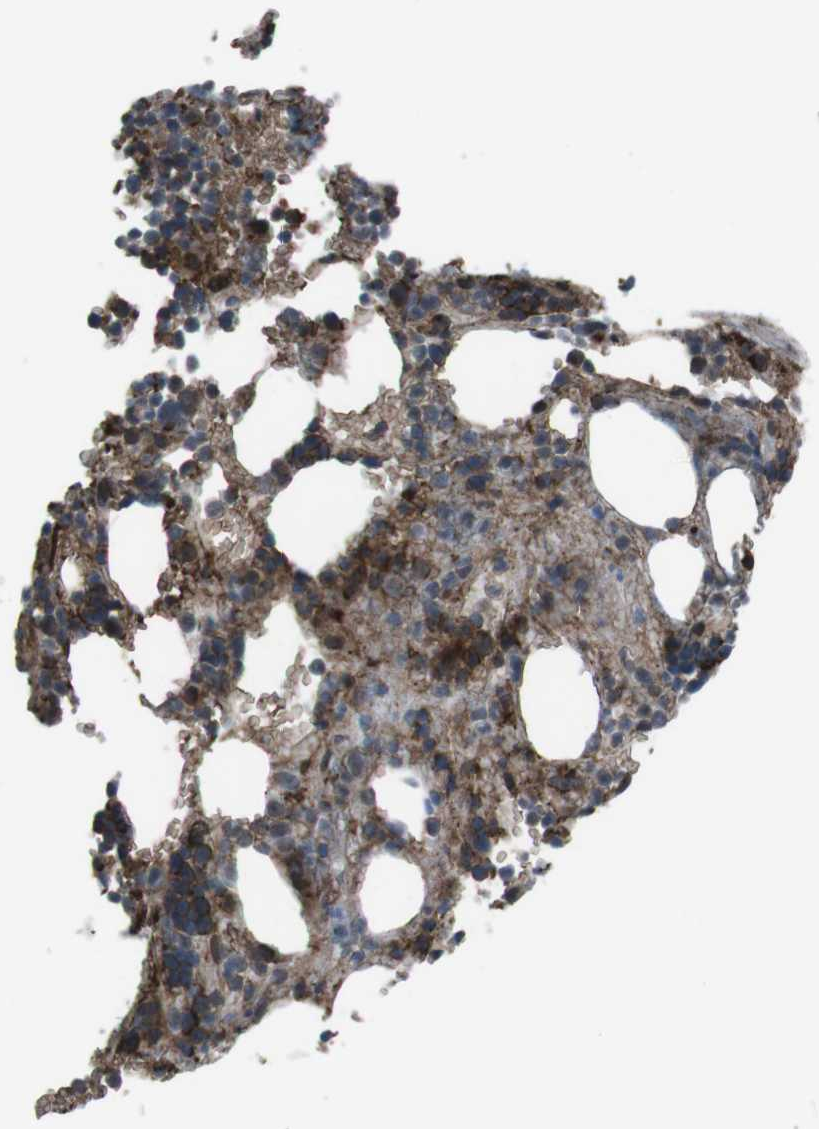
{"staining": {"intensity": "moderate", "quantity": ">75%", "location": "cytoplasmic/membranous"}, "tissue": "bone marrow", "cell_type": "Hematopoietic cells", "image_type": "normal", "snomed": [{"axis": "morphology", "description": "Normal tissue, NOS"}, {"axis": "topography", "description": "Bone marrow"}], "caption": "This is a photomicrograph of IHC staining of benign bone marrow, which shows moderate positivity in the cytoplasmic/membranous of hematopoietic cells.", "gene": "GDF10", "patient": {"sex": "female", "age": 73}}